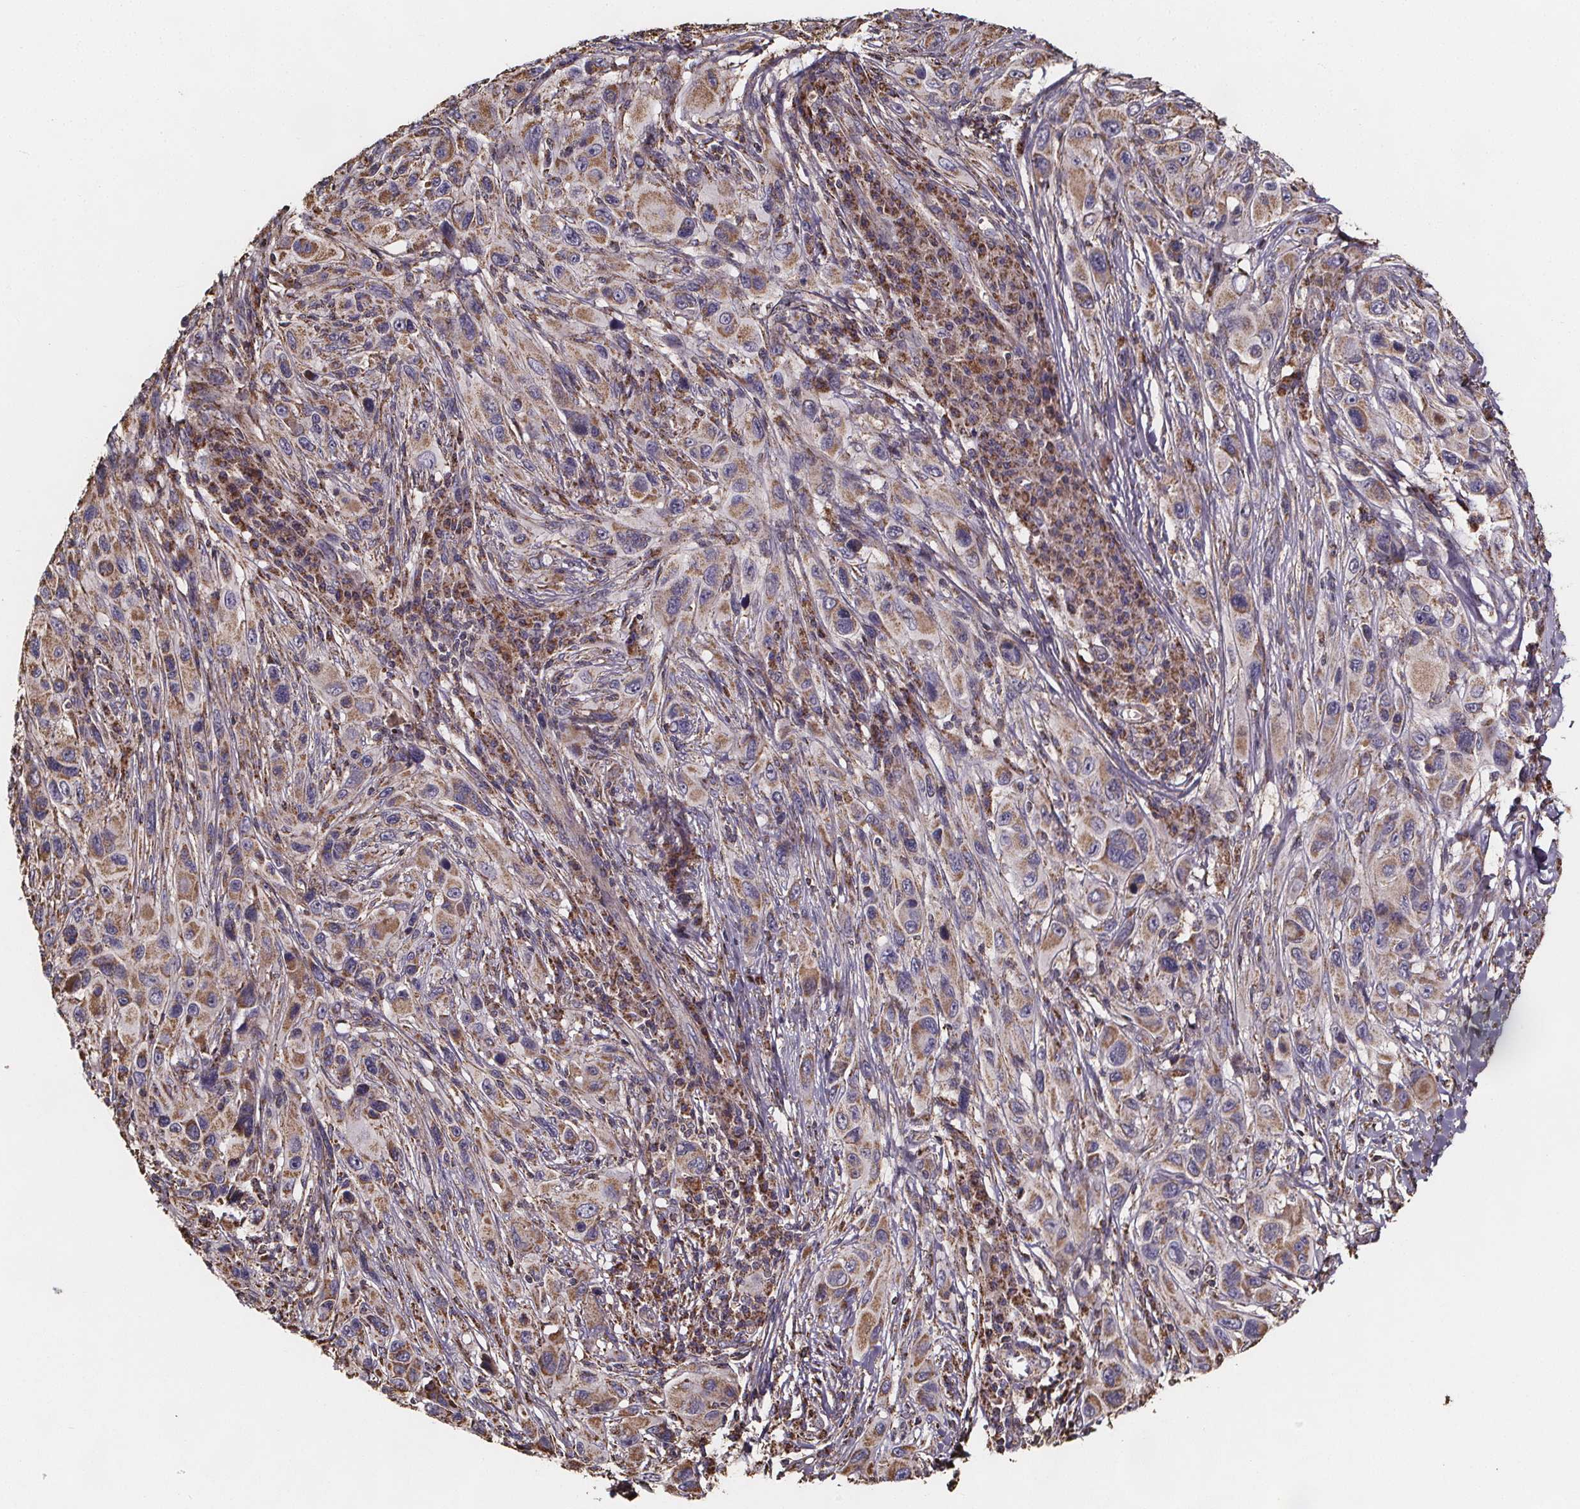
{"staining": {"intensity": "moderate", "quantity": ">75%", "location": "cytoplasmic/membranous"}, "tissue": "melanoma", "cell_type": "Tumor cells", "image_type": "cancer", "snomed": [{"axis": "morphology", "description": "Malignant melanoma, NOS"}, {"axis": "topography", "description": "Skin"}], "caption": "Immunohistochemistry (IHC) staining of melanoma, which shows medium levels of moderate cytoplasmic/membranous staining in about >75% of tumor cells indicating moderate cytoplasmic/membranous protein expression. The staining was performed using DAB (3,3'-diaminobenzidine) (brown) for protein detection and nuclei were counterstained in hematoxylin (blue).", "gene": "SLC35D2", "patient": {"sex": "male", "age": 53}}